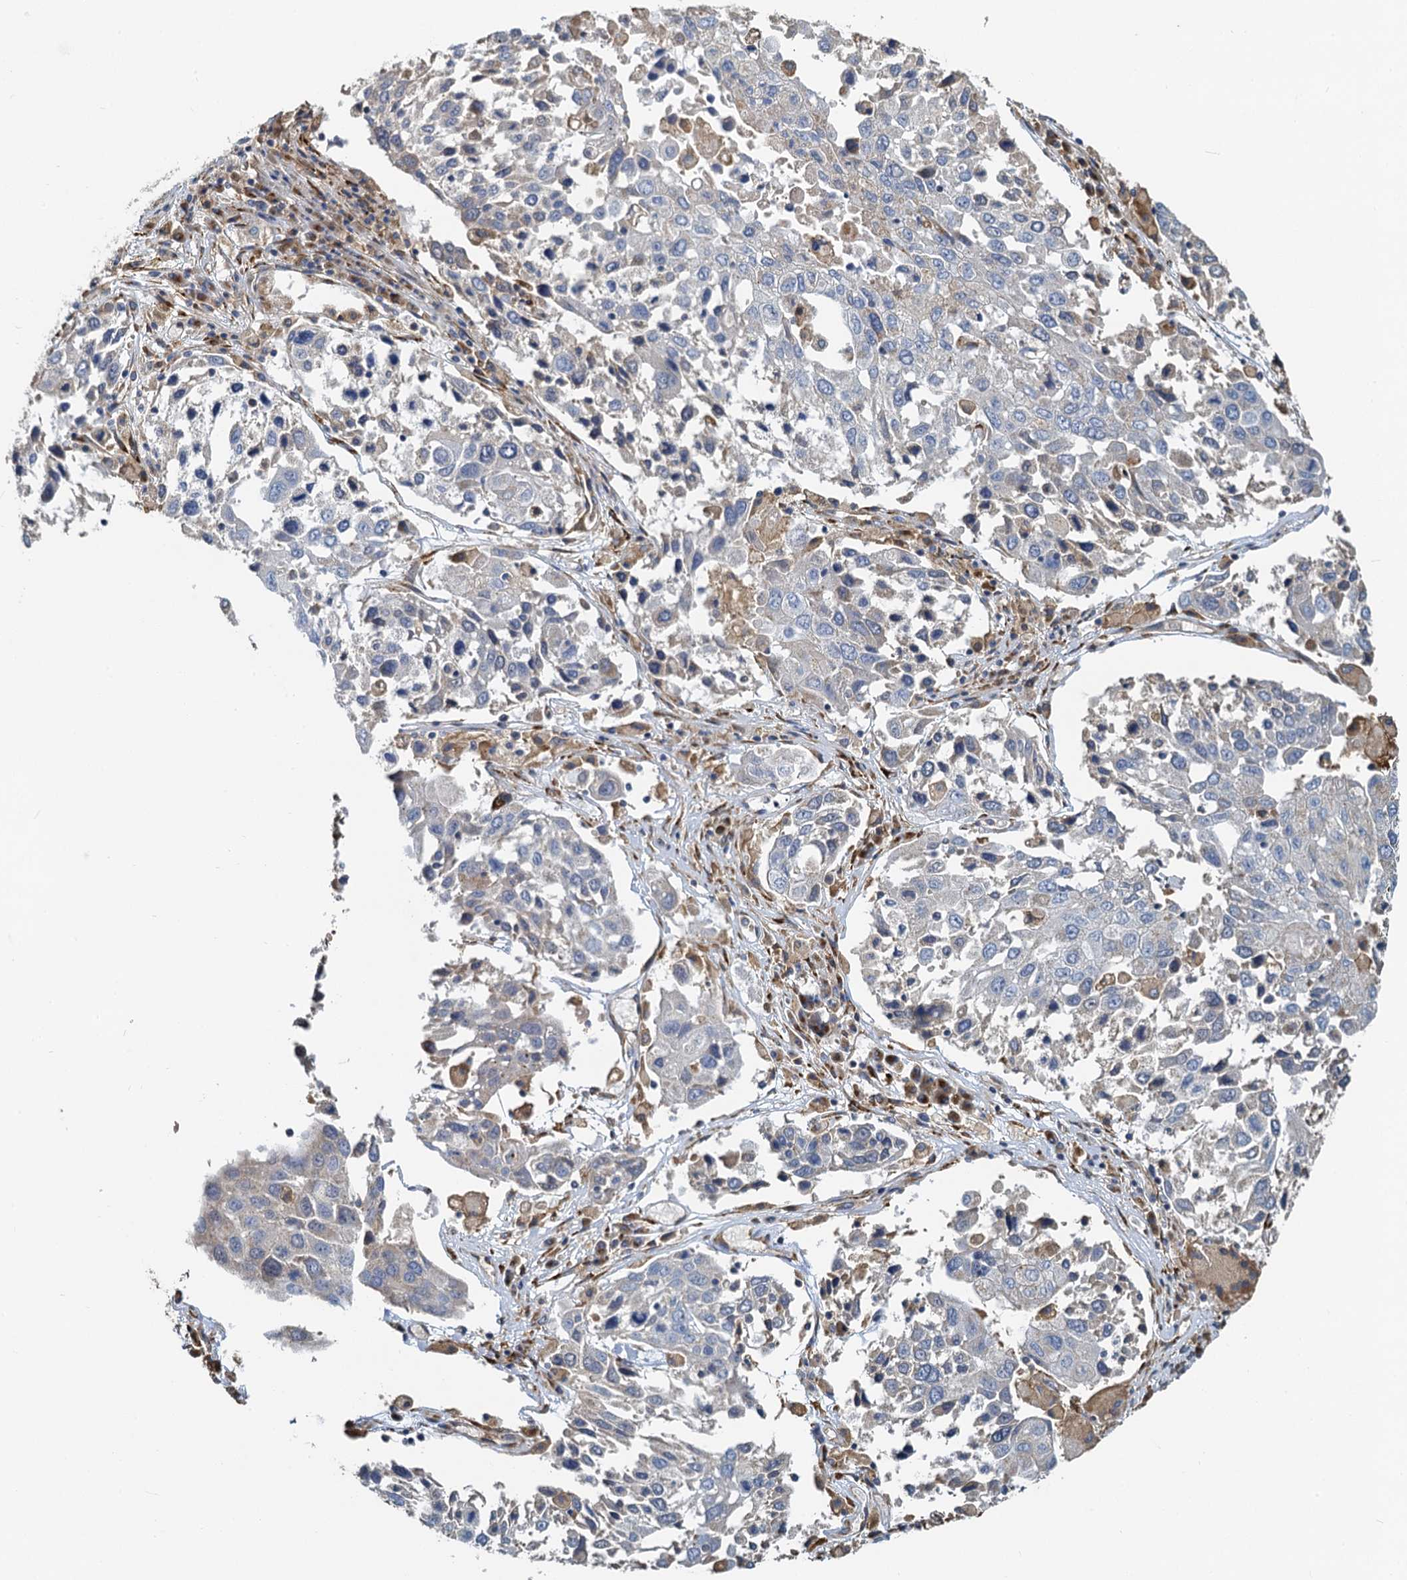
{"staining": {"intensity": "negative", "quantity": "none", "location": "none"}, "tissue": "lung cancer", "cell_type": "Tumor cells", "image_type": "cancer", "snomed": [{"axis": "morphology", "description": "Squamous cell carcinoma, NOS"}, {"axis": "topography", "description": "Lung"}], "caption": "Photomicrograph shows no significant protein expression in tumor cells of lung cancer (squamous cell carcinoma).", "gene": "NKAPD1", "patient": {"sex": "male", "age": 65}}